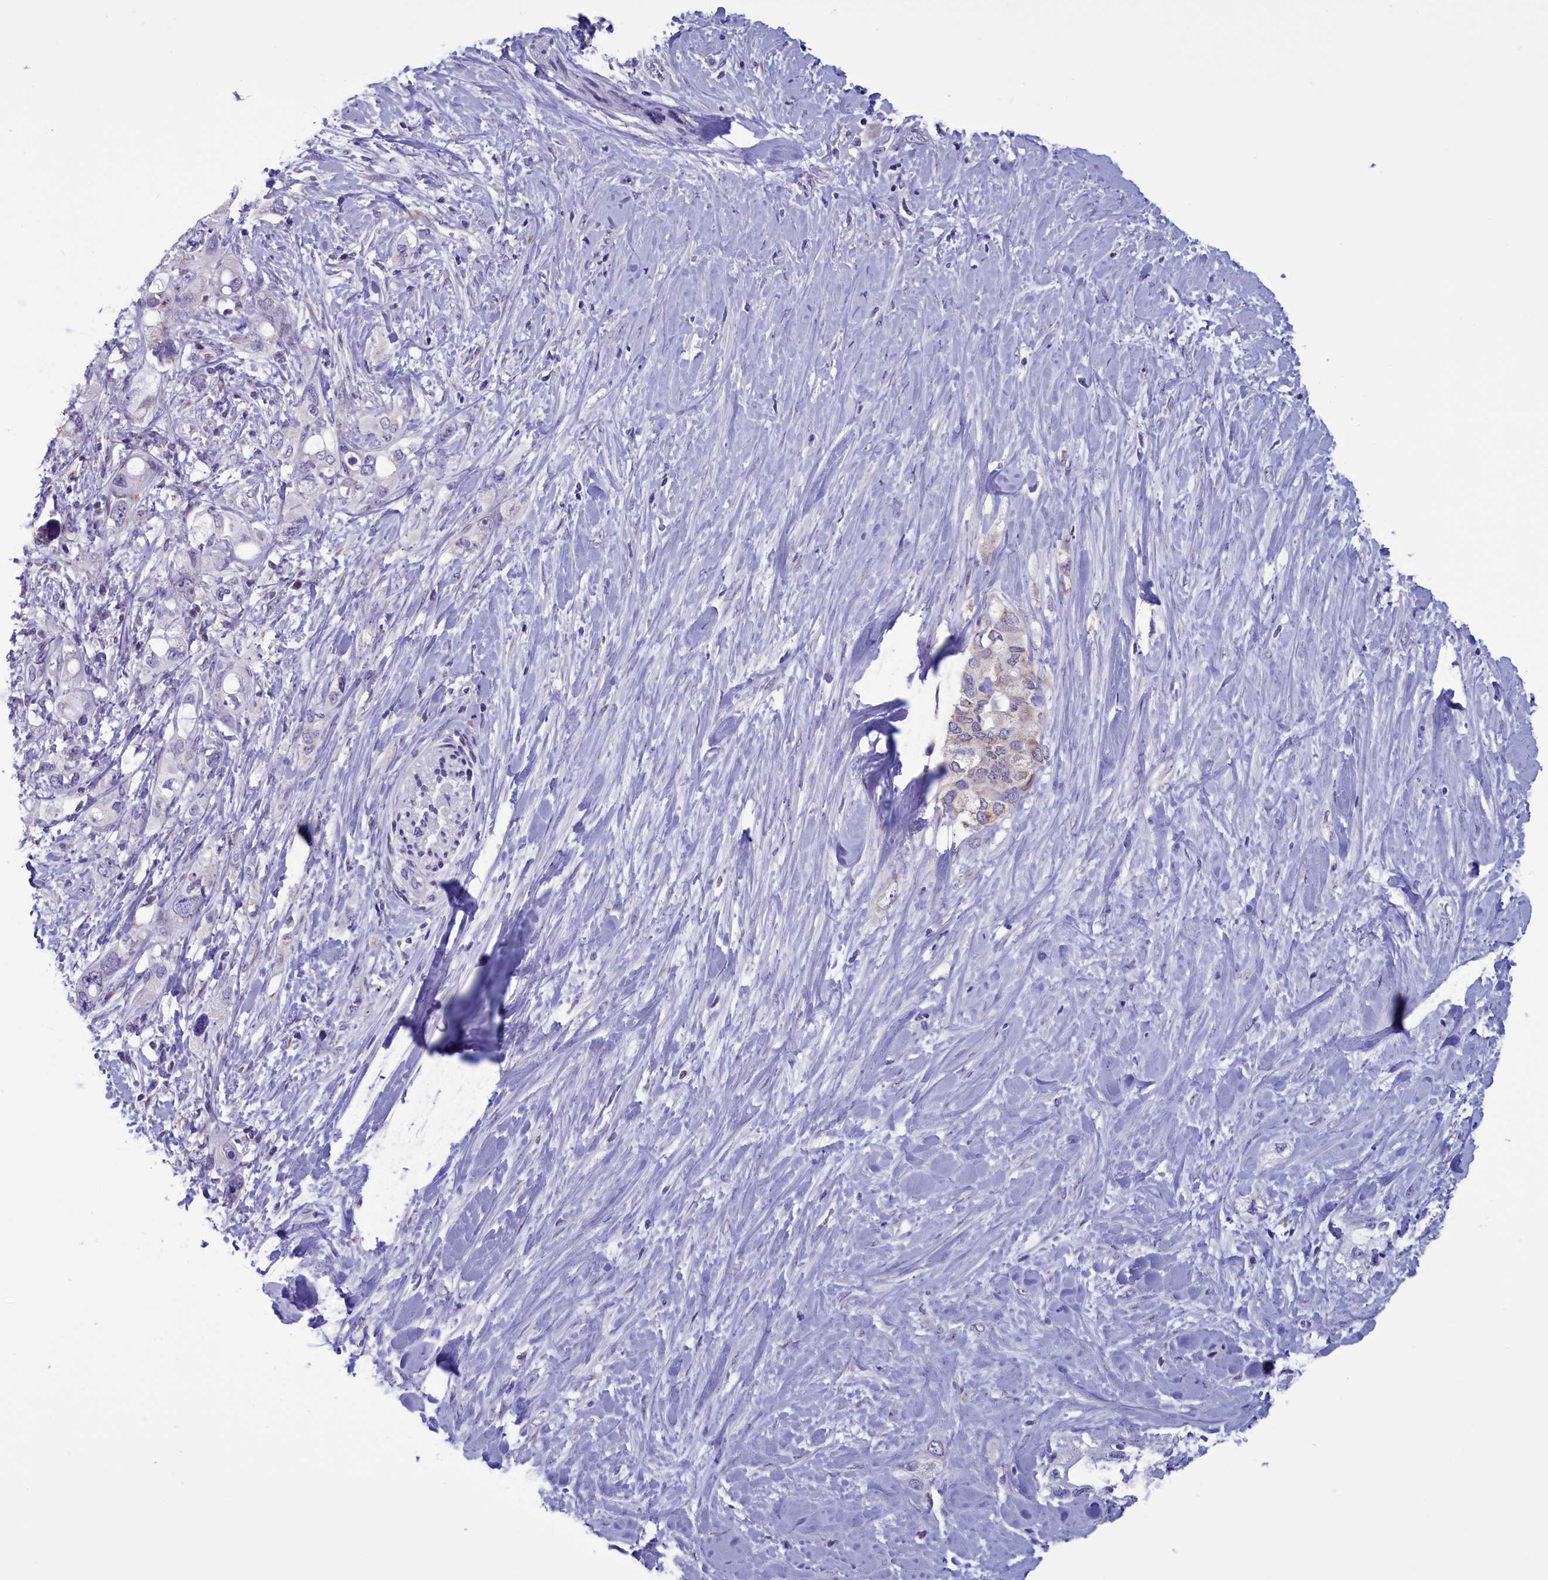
{"staining": {"intensity": "negative", "quantity": "none", "location": "none"}, "tissue": "pancreatic cancer", "cell_type": "Tumor cells", "image_type": "cancer", "snomed": [{"axis": "morphology", "description": "Adenocarcinoma, NOS"}, {"axis": "topography", "description": "Pancreas"}], "caption": "The immunohistochemistry histopathology image has no significant staining in tumor cells of adenocarcinoma (pancreatic) tissue.", "gene": "PARS2", "patient": {"sex": "female", "age": 56}}